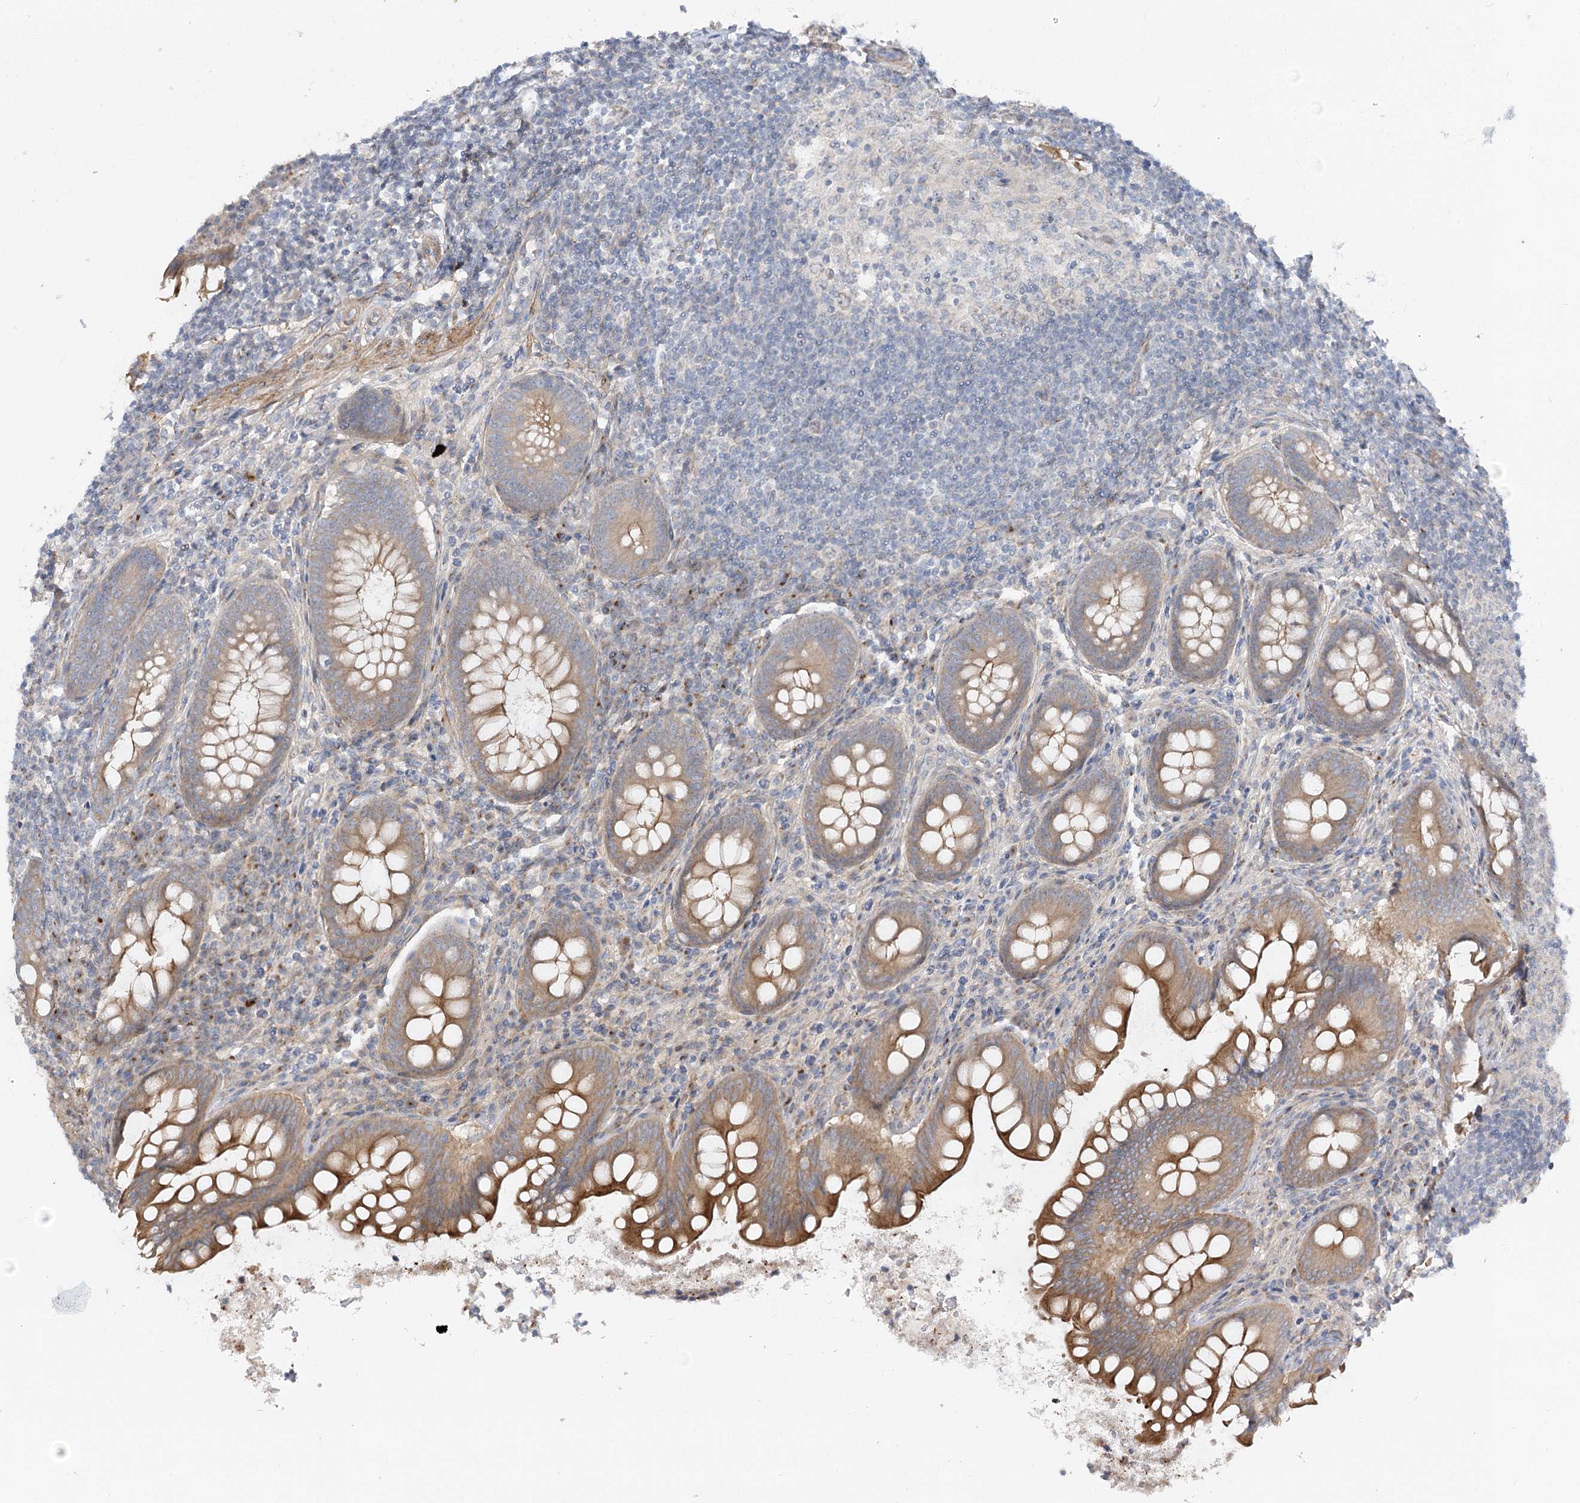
{"staining": {"intensity": "moderate", "quantity": ">75%", "location": "cytoplasmic/membranous"}, "tissue": "appendix", "cell_type": "Glandular cells", "image_type": "normal", "snomed": [{"axis": "morphology", "description": "Normal tissue, NOS"}, {"axis": "topography", "description": "Appendix"}], "caption": "This histopathology image displays immunohistochemistry staining of benign appendix, with medium moderate cytoplasmic/membranous expression in approximately >75% of glandular cells.", "gene": "FGF19", "patient": {"sex": "female", "age": 33}}